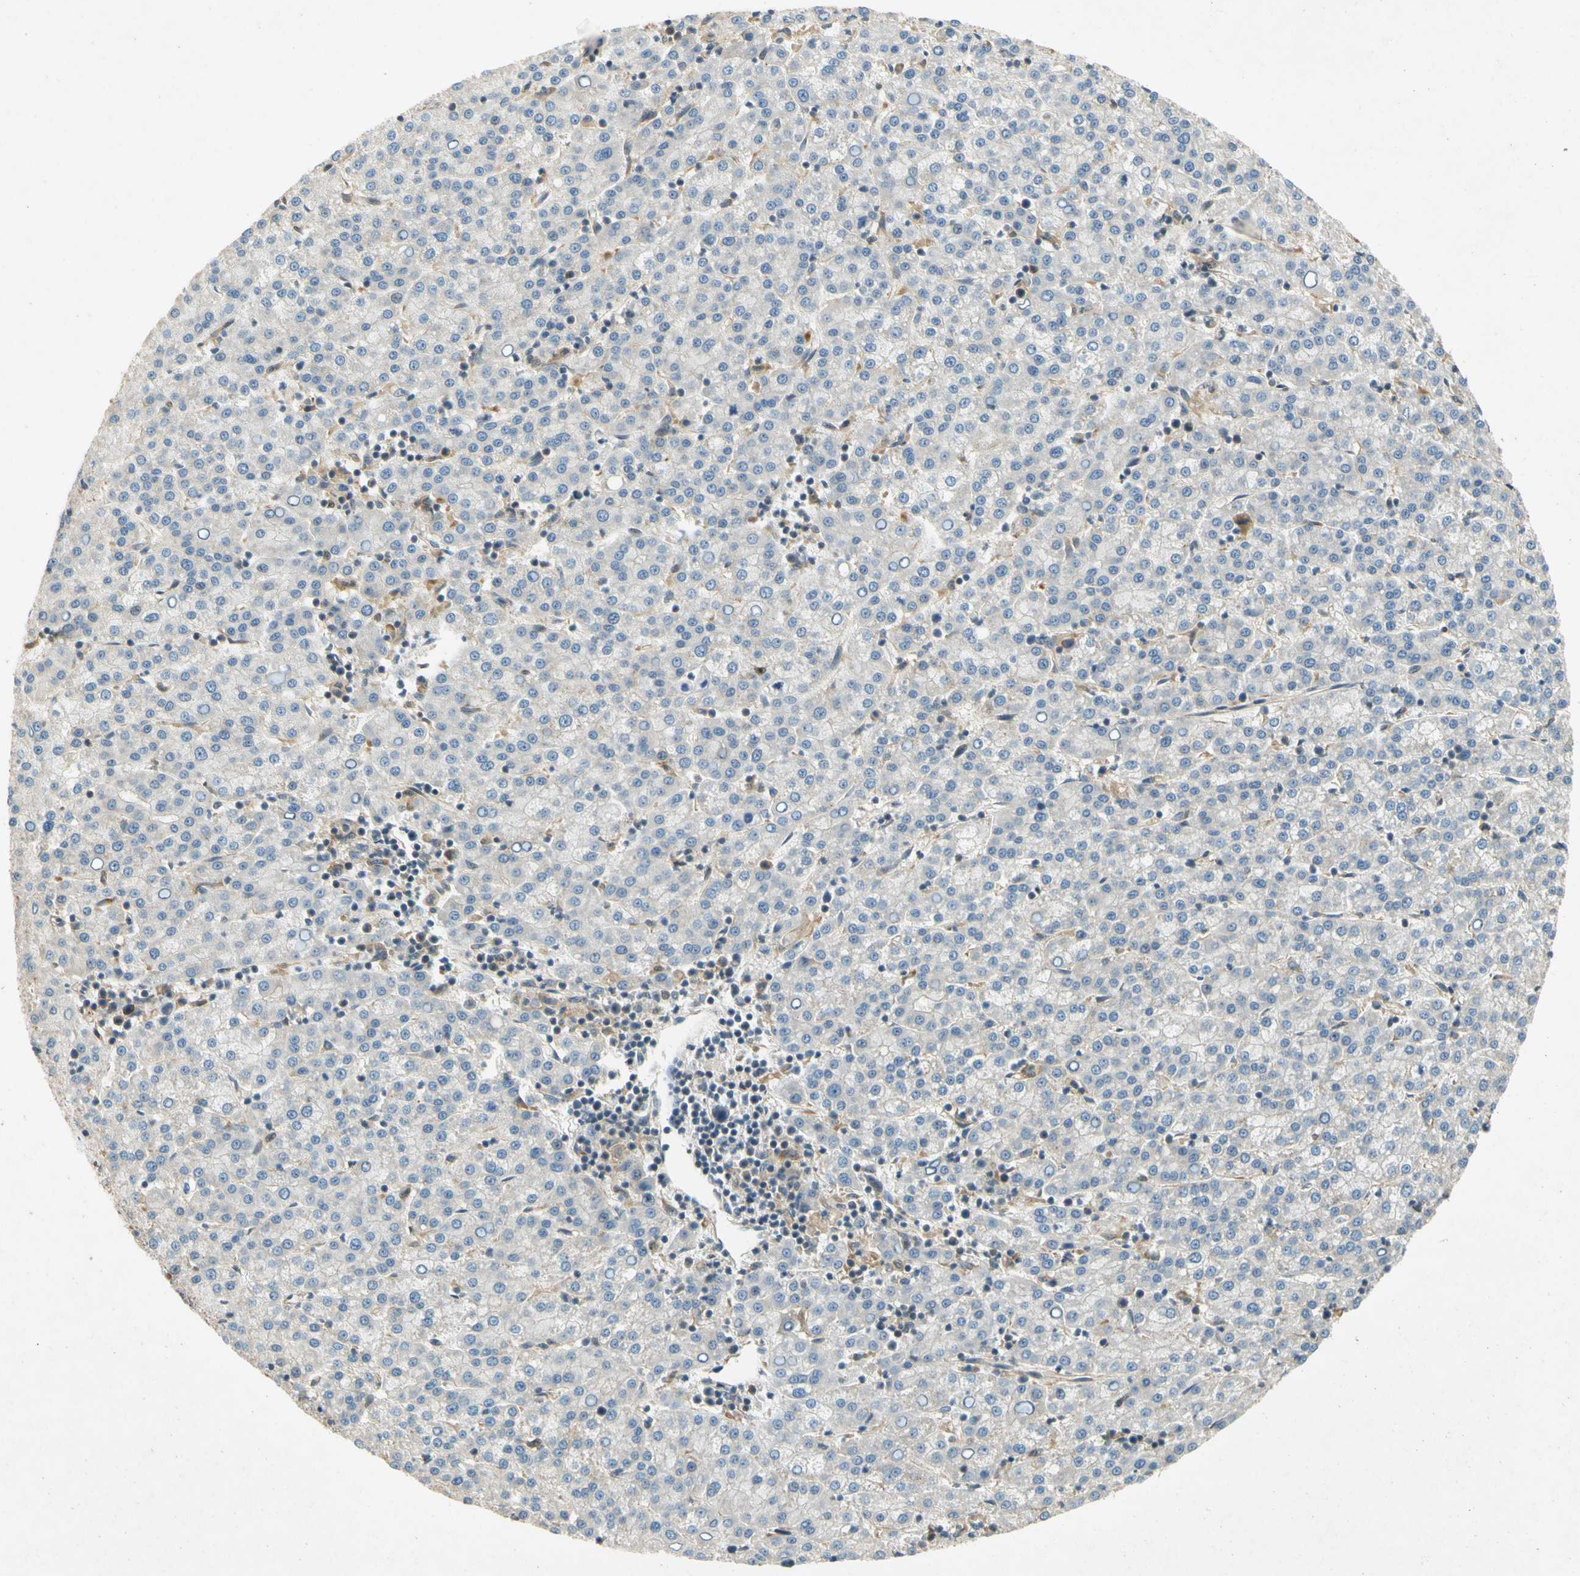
{"staining": {"intensity": "negative", "quantity": "none", "location": "none"}, "tissue": "liver cancer", "cell_type": "Tumor cells", "image_type": "cancer", "snomed": [{"axis": "morphology", "description": "Carcinoma, Hepatocellular, NOS"}, {"axis": "topography", "description": "Liver"}], "caption": "IHC image of neoplastic tissue: human liver cancer (hepatocellular carcinoma) stained with DAB shows no significant protein expression in tumor cells. (DAB (3,3'-diaminobenzidine) immunohistochemistry (IHC) with hematoxylin counter stain).", "gene": "GATD1", "patient": {"sex": "female", "age": 58}}